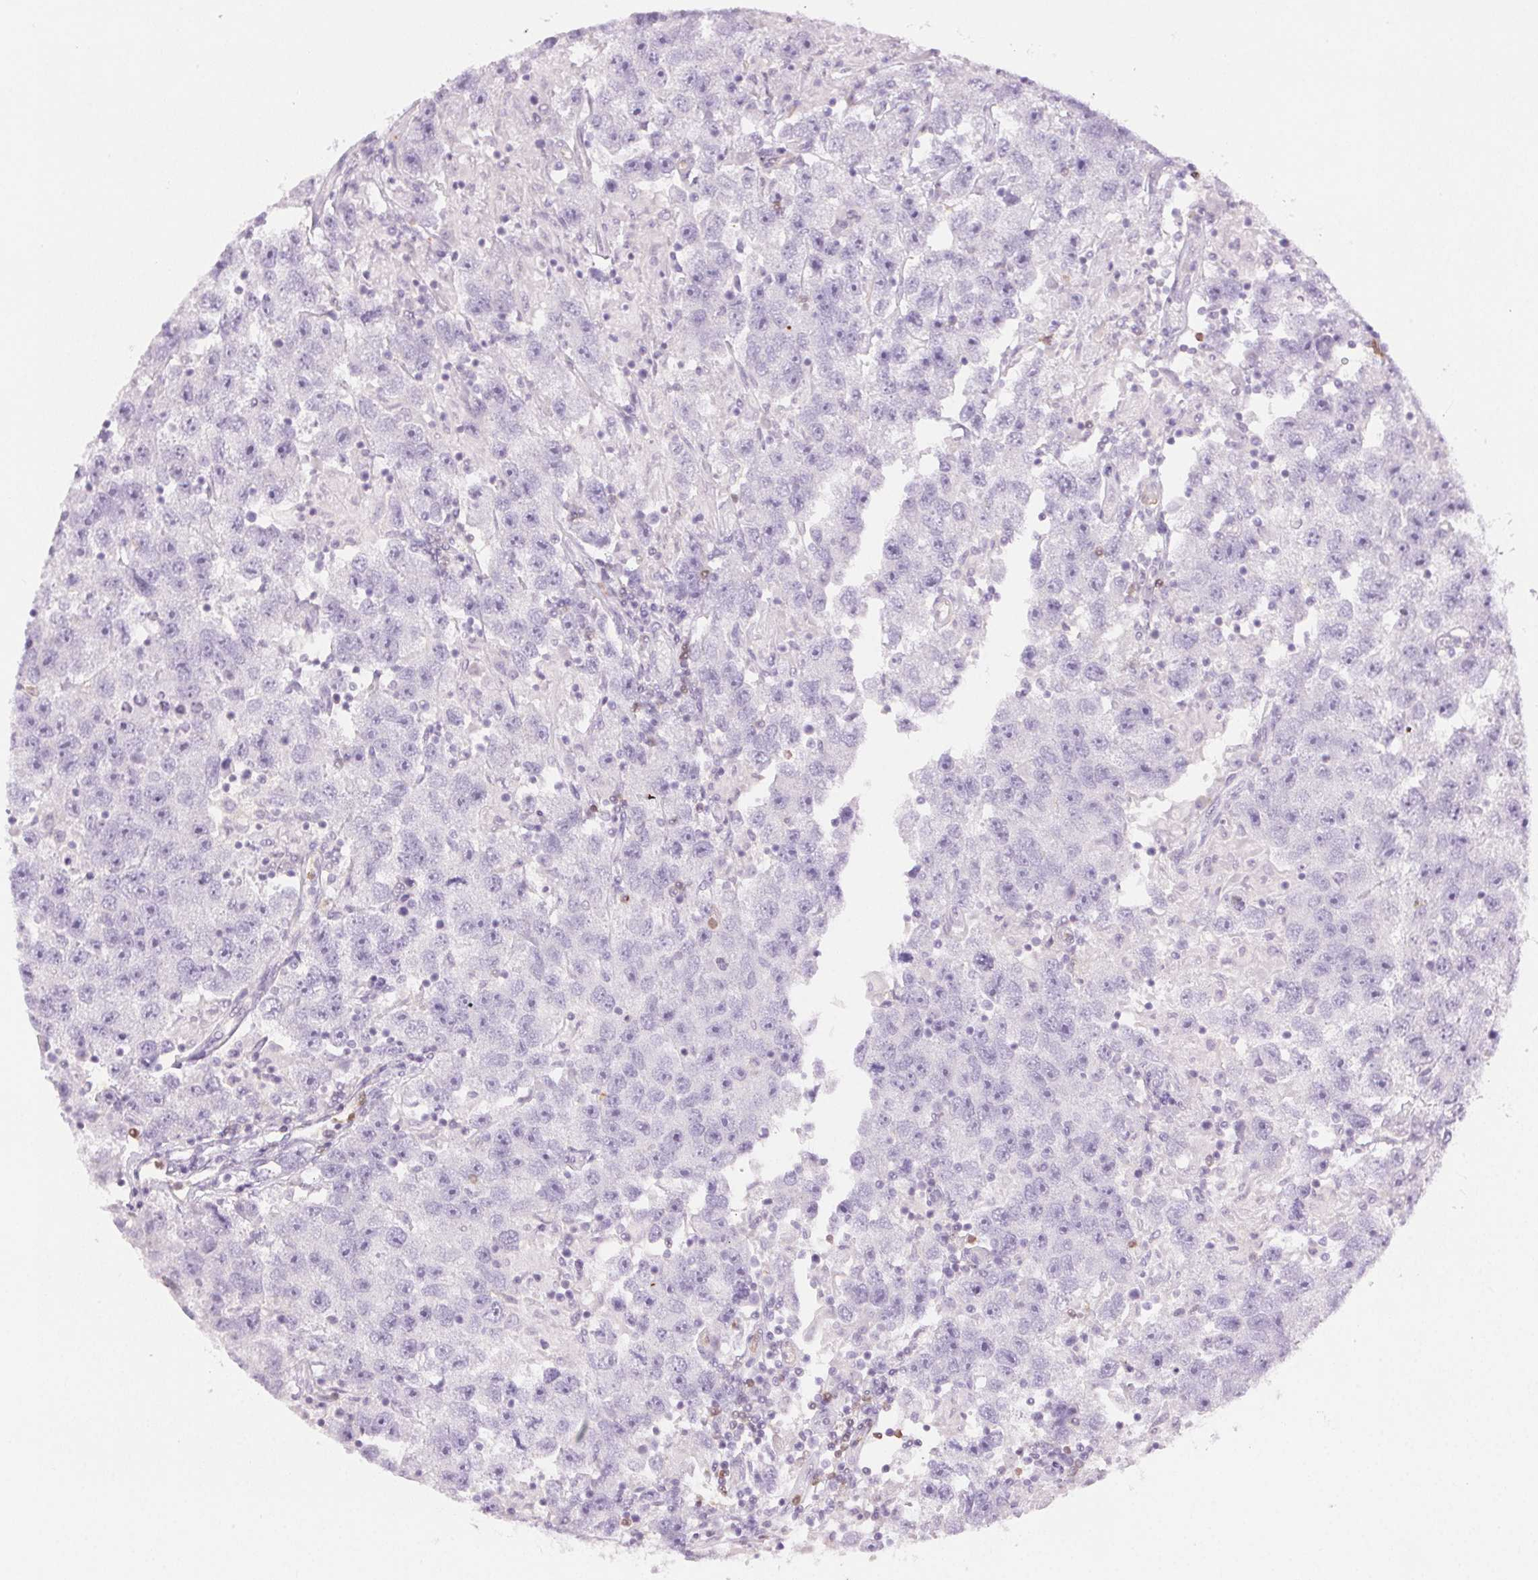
{"staining": {"intensity": "negative", "quantity": "none", "location": "none"}, "tissue": "testis cancer", "cell_type": "Tumor cells", "image_type": "cancer", "snomed": [{"axis": "morphology", "description": "Seminoma, NOS"}, {"axis": "topography", "description": "Testis"}], "caption": "Testis cancer (seminoma) was stained to show a protein in brown. There is no significant positivity in tumor cells.", "gene": "TMEM45A", "patient": {"sex": "male", "age": 26}}